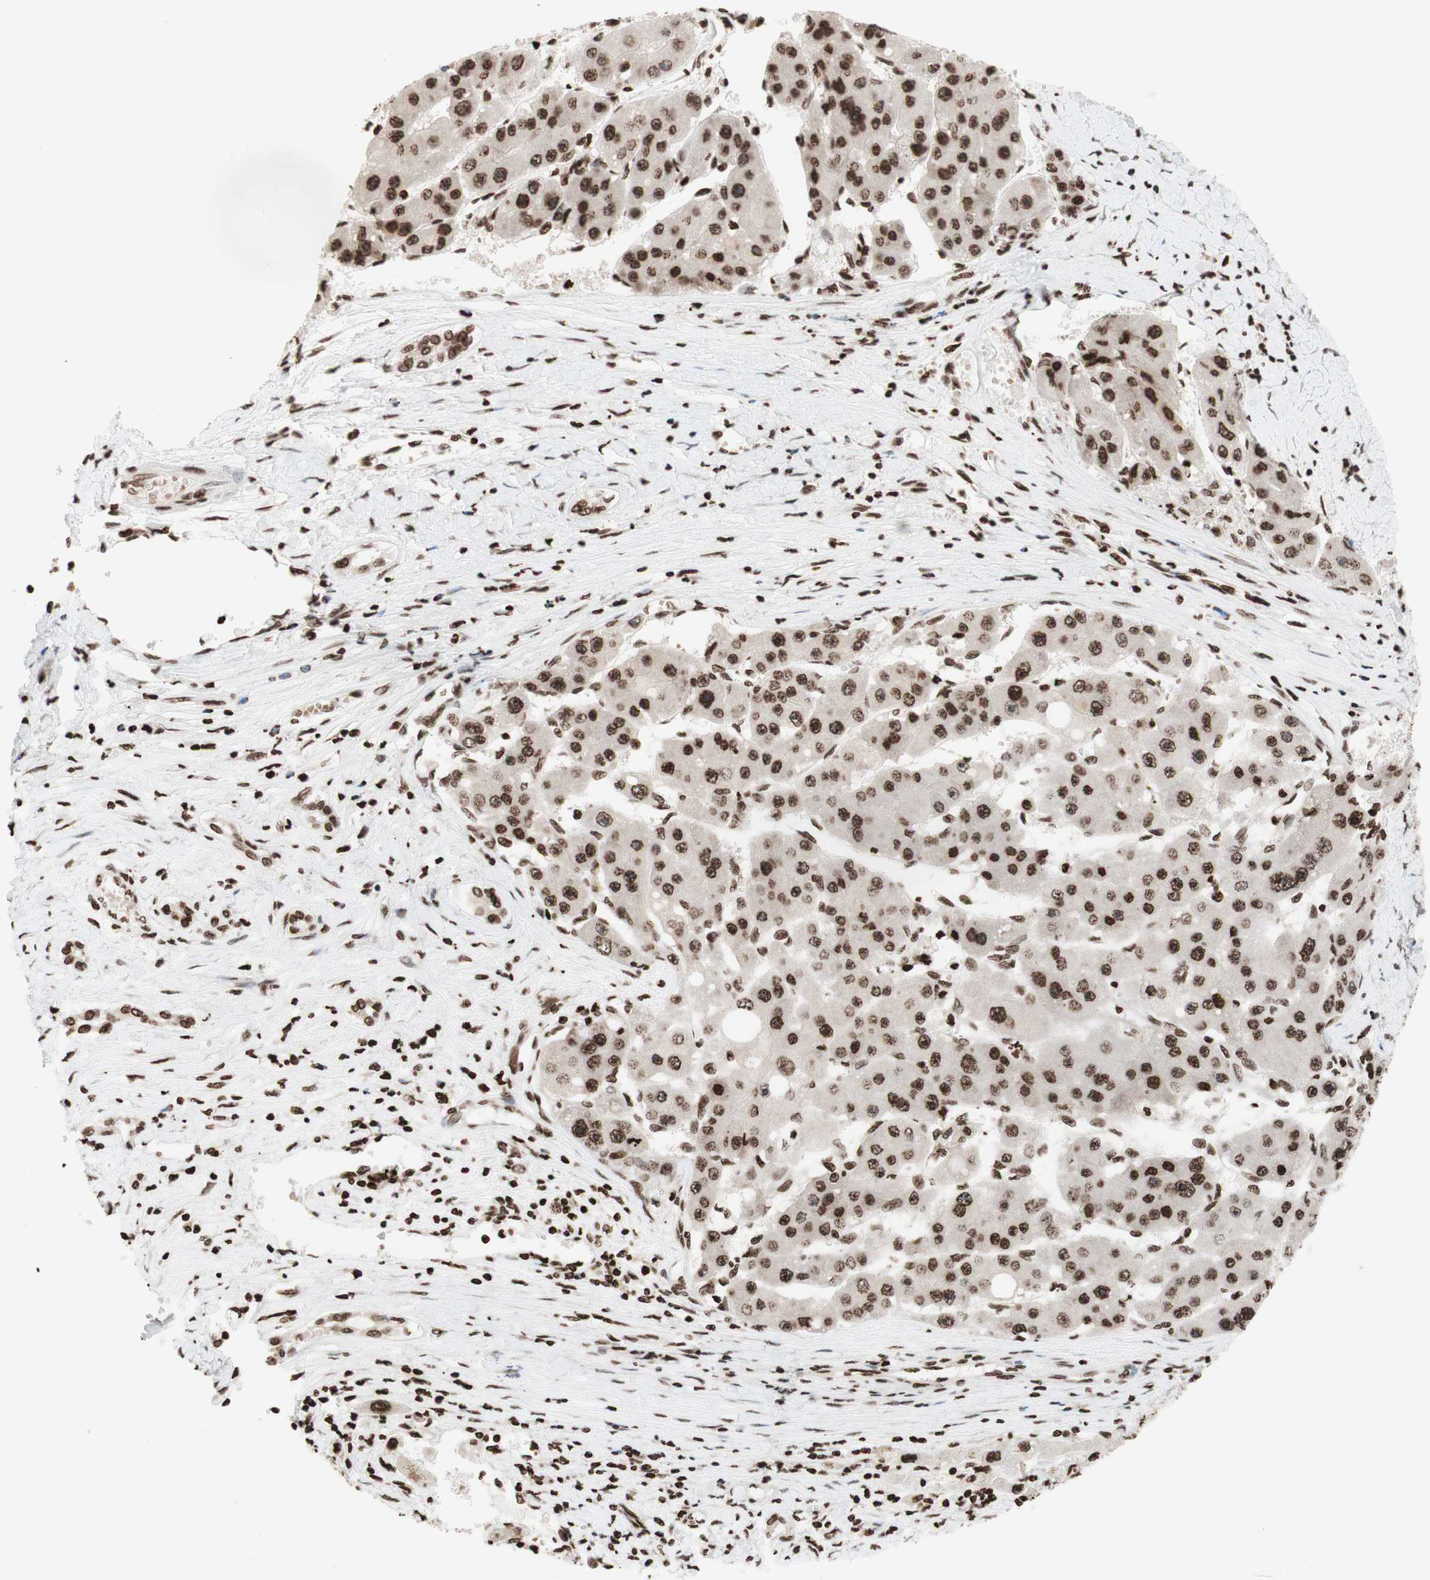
{"staining": {"intensity": "moderate", "quantity": ">75%", "location": "nuclear"}, "tissue": "liver cancer", "cell_type": "Tumor cells", "image_type": "cancer", "snomed": [{"axis": "morphology", "description": "Carcinoma, Hepatocellular, NOS"}, {"axis": "topography", "description": "Liver"}], "caption": "Hepatocellular carcinoma (liver) stained with DAB (3,3'-diaminobenzidine) immunohistochemistry (IHC) exhibits medium levels of moderate nuclear staining in approximately >75% of tumor cells.", "gene": "NCOA3", "patient": {"sex": "female", "age": 61}}